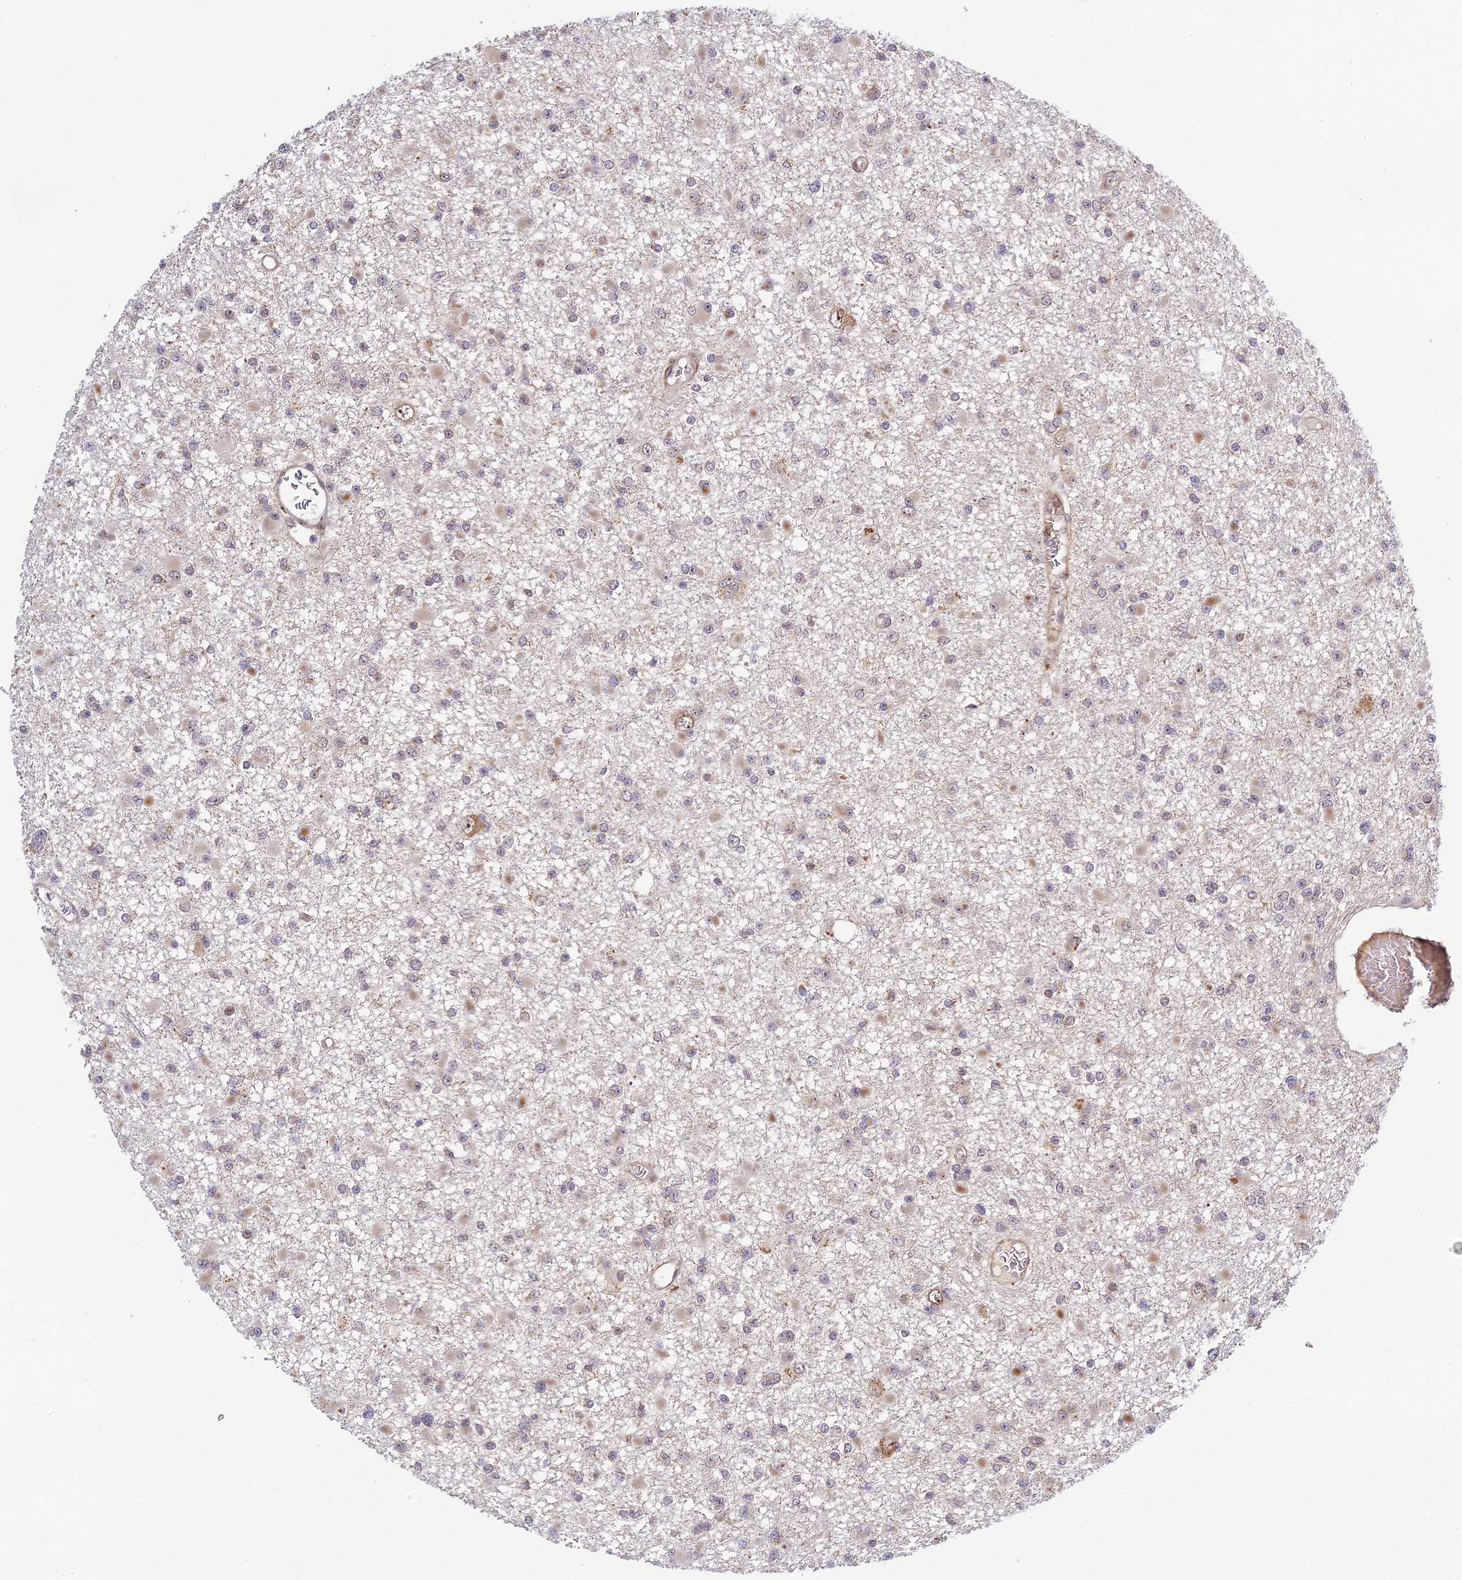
{"staining": {"intensity": "negative", "quantity": "none", "location": "none"}, "tissue": "glioma", "cell_type": "Tumor cells", "image_type": "cancer", "snomed": [{"axis": "morphology", "description": "Glioma, malignant, Low grade"}, {"axis": "topography", "description": "Brain"}], "caption": "Immunohistochemical staining of human low-grade glioma (malignant) displays no significant staining in tumor cells.", "gene": "UFSP2", "patient": {"sex": "female", "age": 22}}